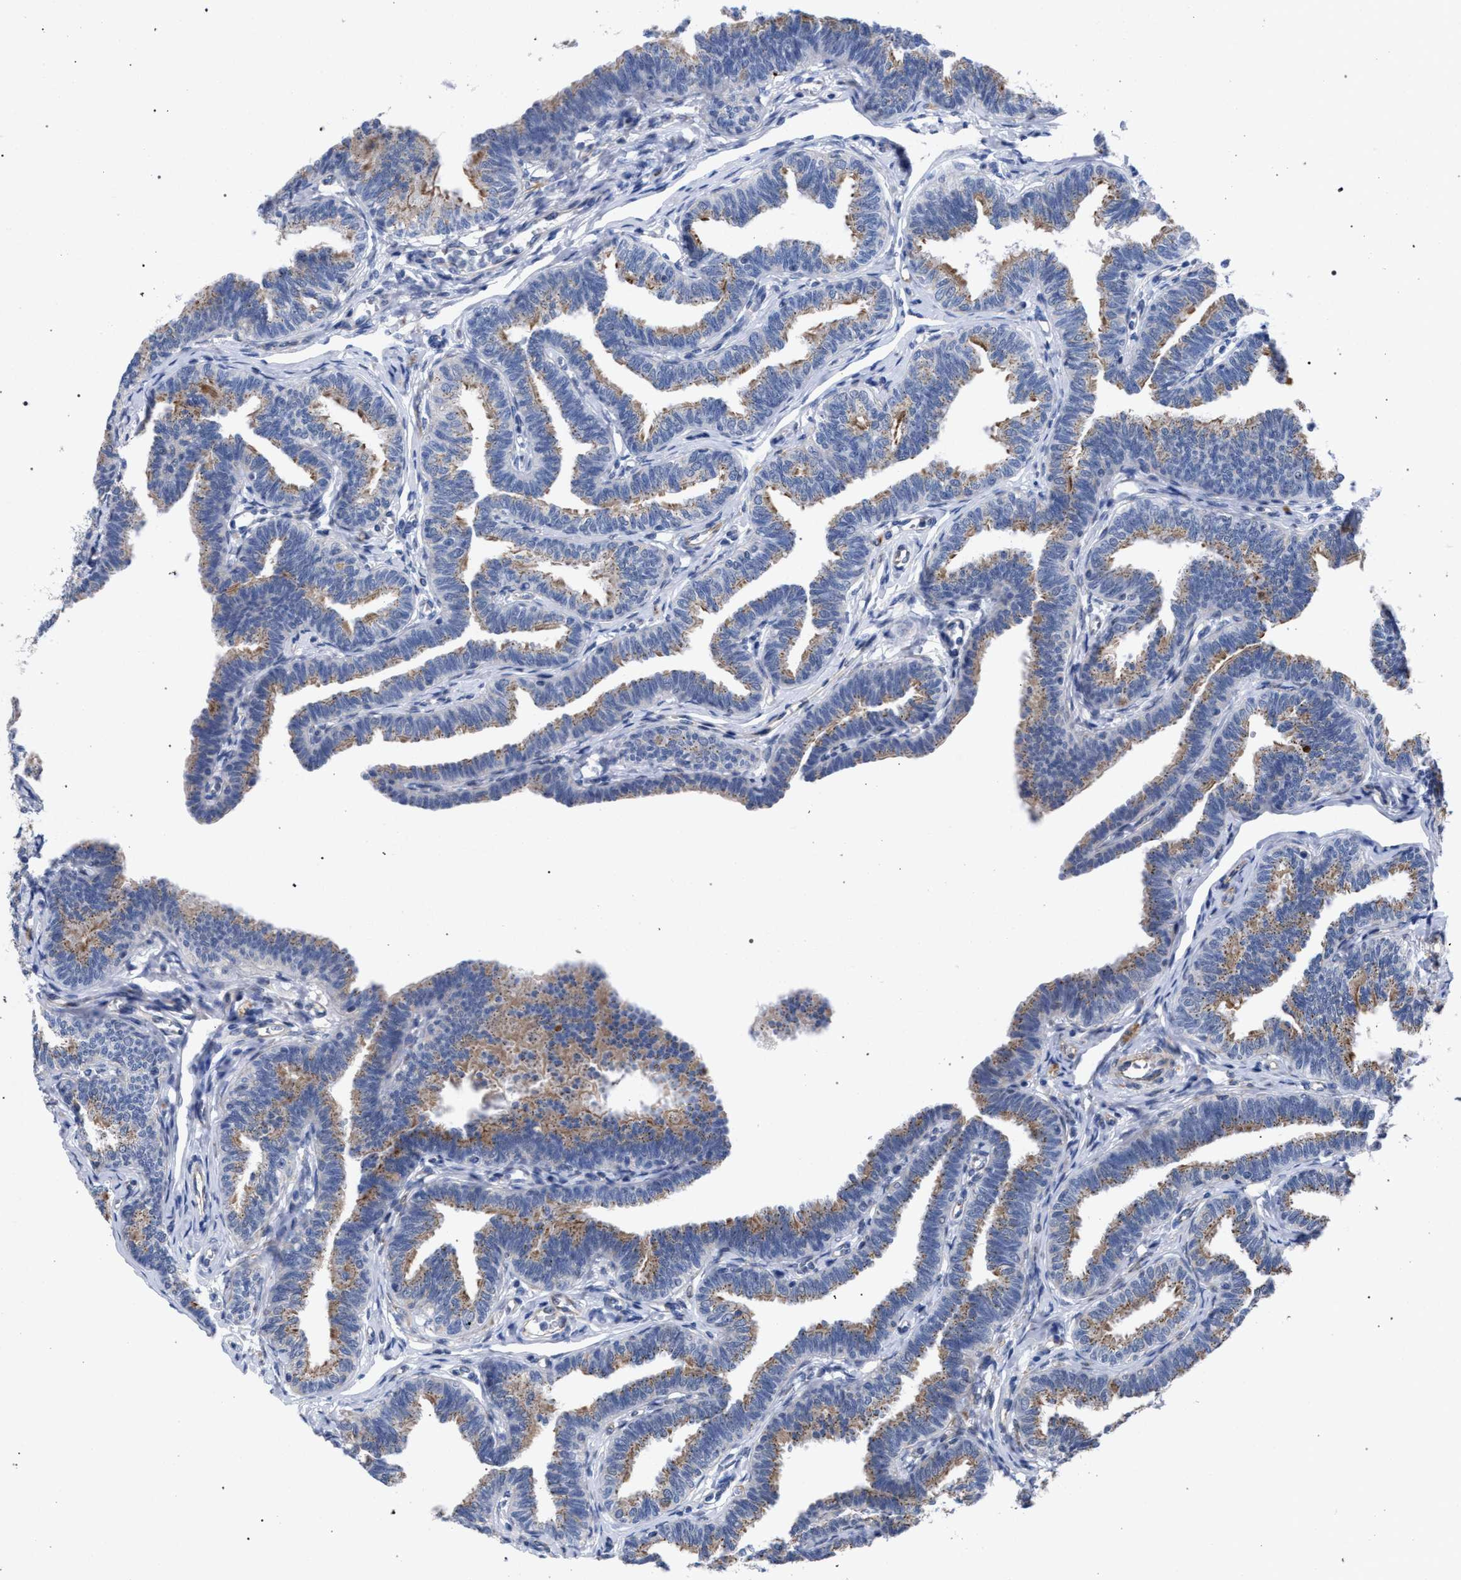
{"staining": {"intensity": "moderate", "quantity": "25%-75%", "location": "cytoplasmic/membranous"}, "tissue": "fallopian tube", "cell_type": "Glandular cells", "image_type": "normal", "snomed": [{"axis": "morphology", "description": "Normal tissue, NOS"}, {"axis": "topography", "description": "Fallopian tube"}, {"axis": "topography", "description": "Ovary"}], "caption": "IHC of benign human fallopian tube demonstrates medium levels of moderate cytoplasmic/membranous staining in about 25%-75% of glandular cells.", "gene": "GOLGA2", "patient": {"sex": "female", "age": 23}}